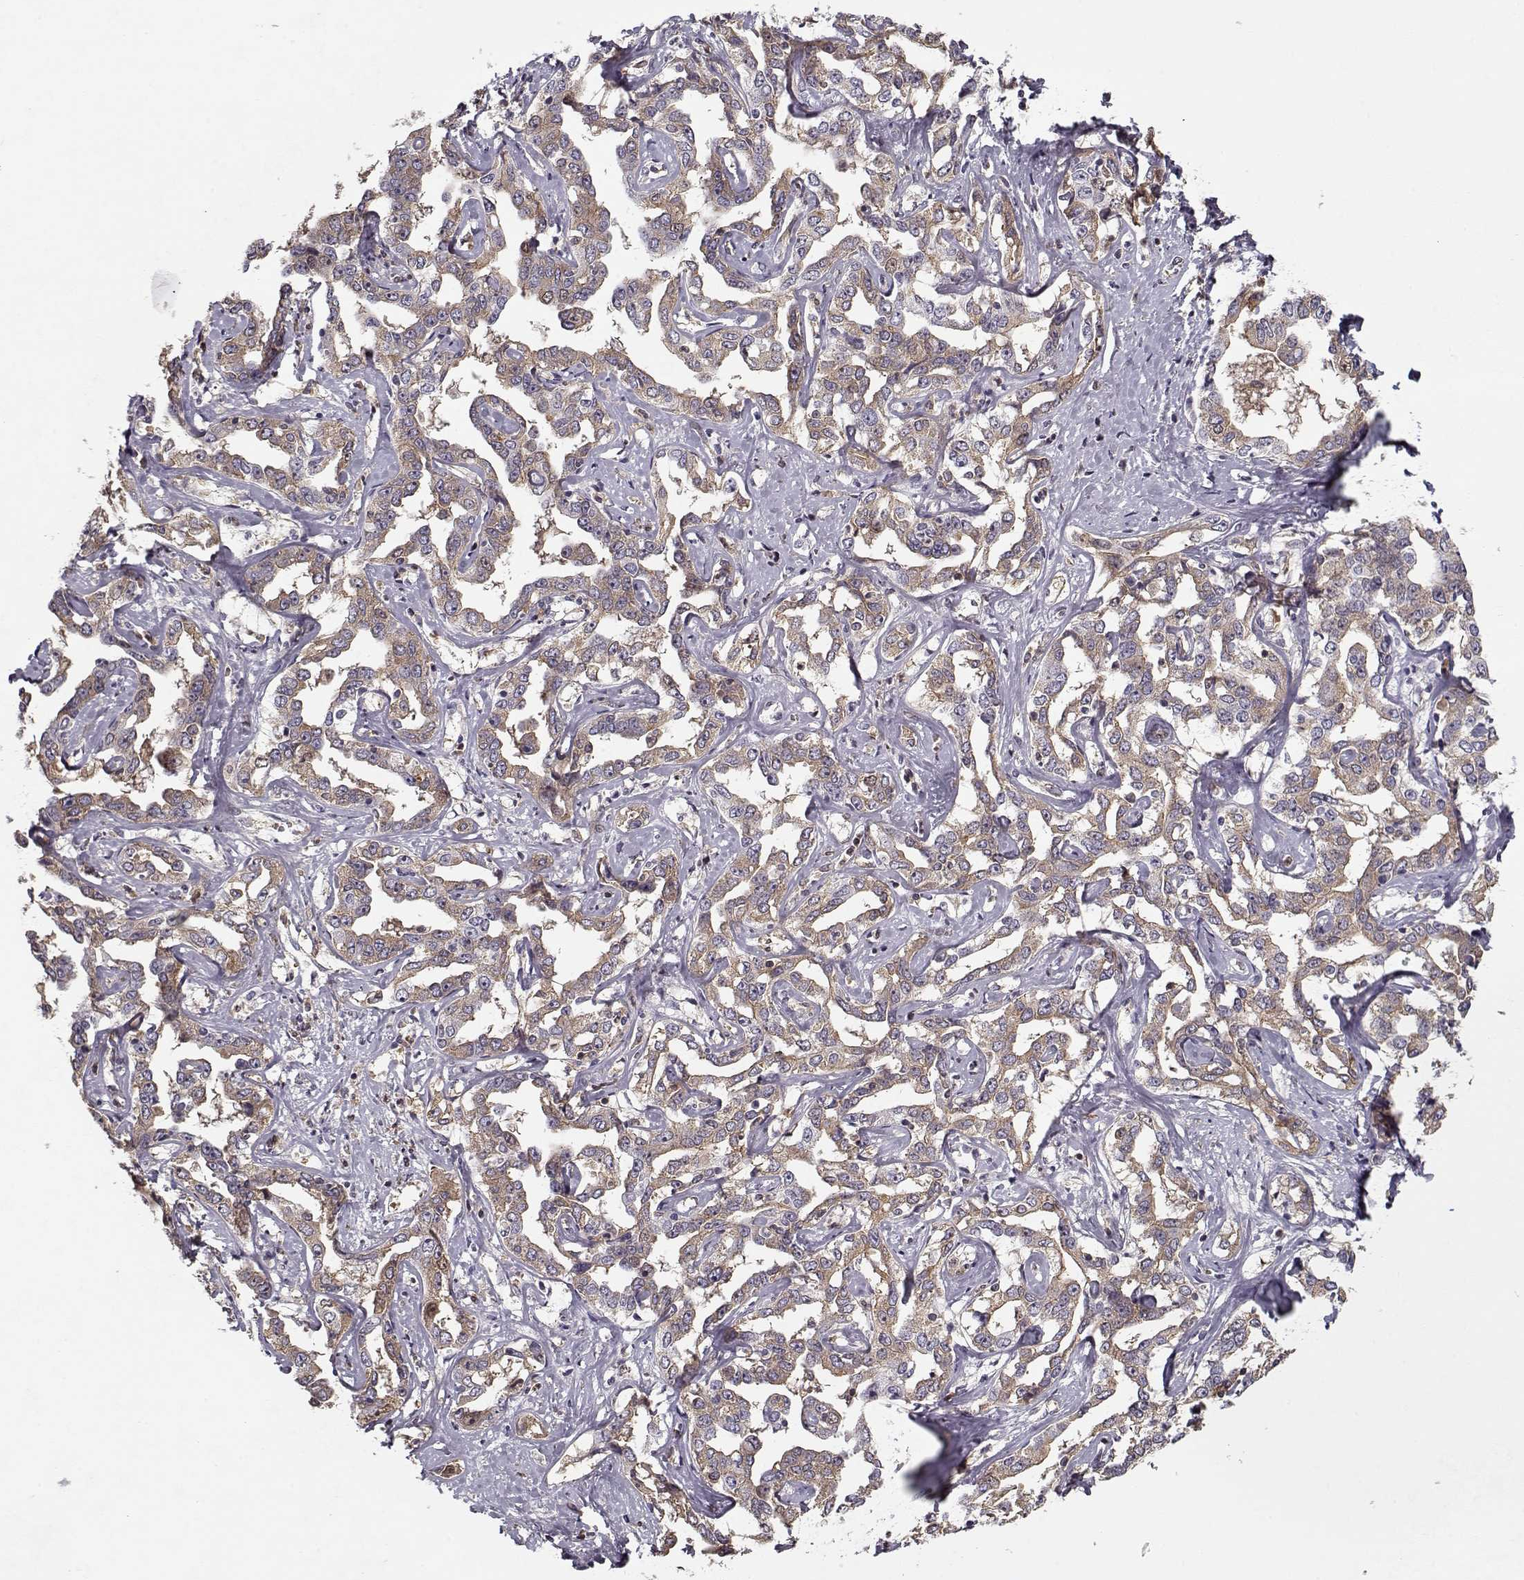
{"staining": {"intensity": "weak", "quantity": ">75%", "location": "cytoplasmic/membranous"}, "tissue": "liver cancer", "cell_type": "Tumor cells", "image_type": "cancer", "snomed": [{"axis": "morphology", "description": "Cholangiocarcinoma"}, {"axis": "topography", "description": "Liver"}], "caption": "Immunohistochemical staining of human cholangiocarcinoma (liver) demonstrates low levels of weak cytoplasmic/membranous positivity in approximately >75% of tumor cells.", "gene": "AFM", "patient": {"sex": "male", "age": 59}}